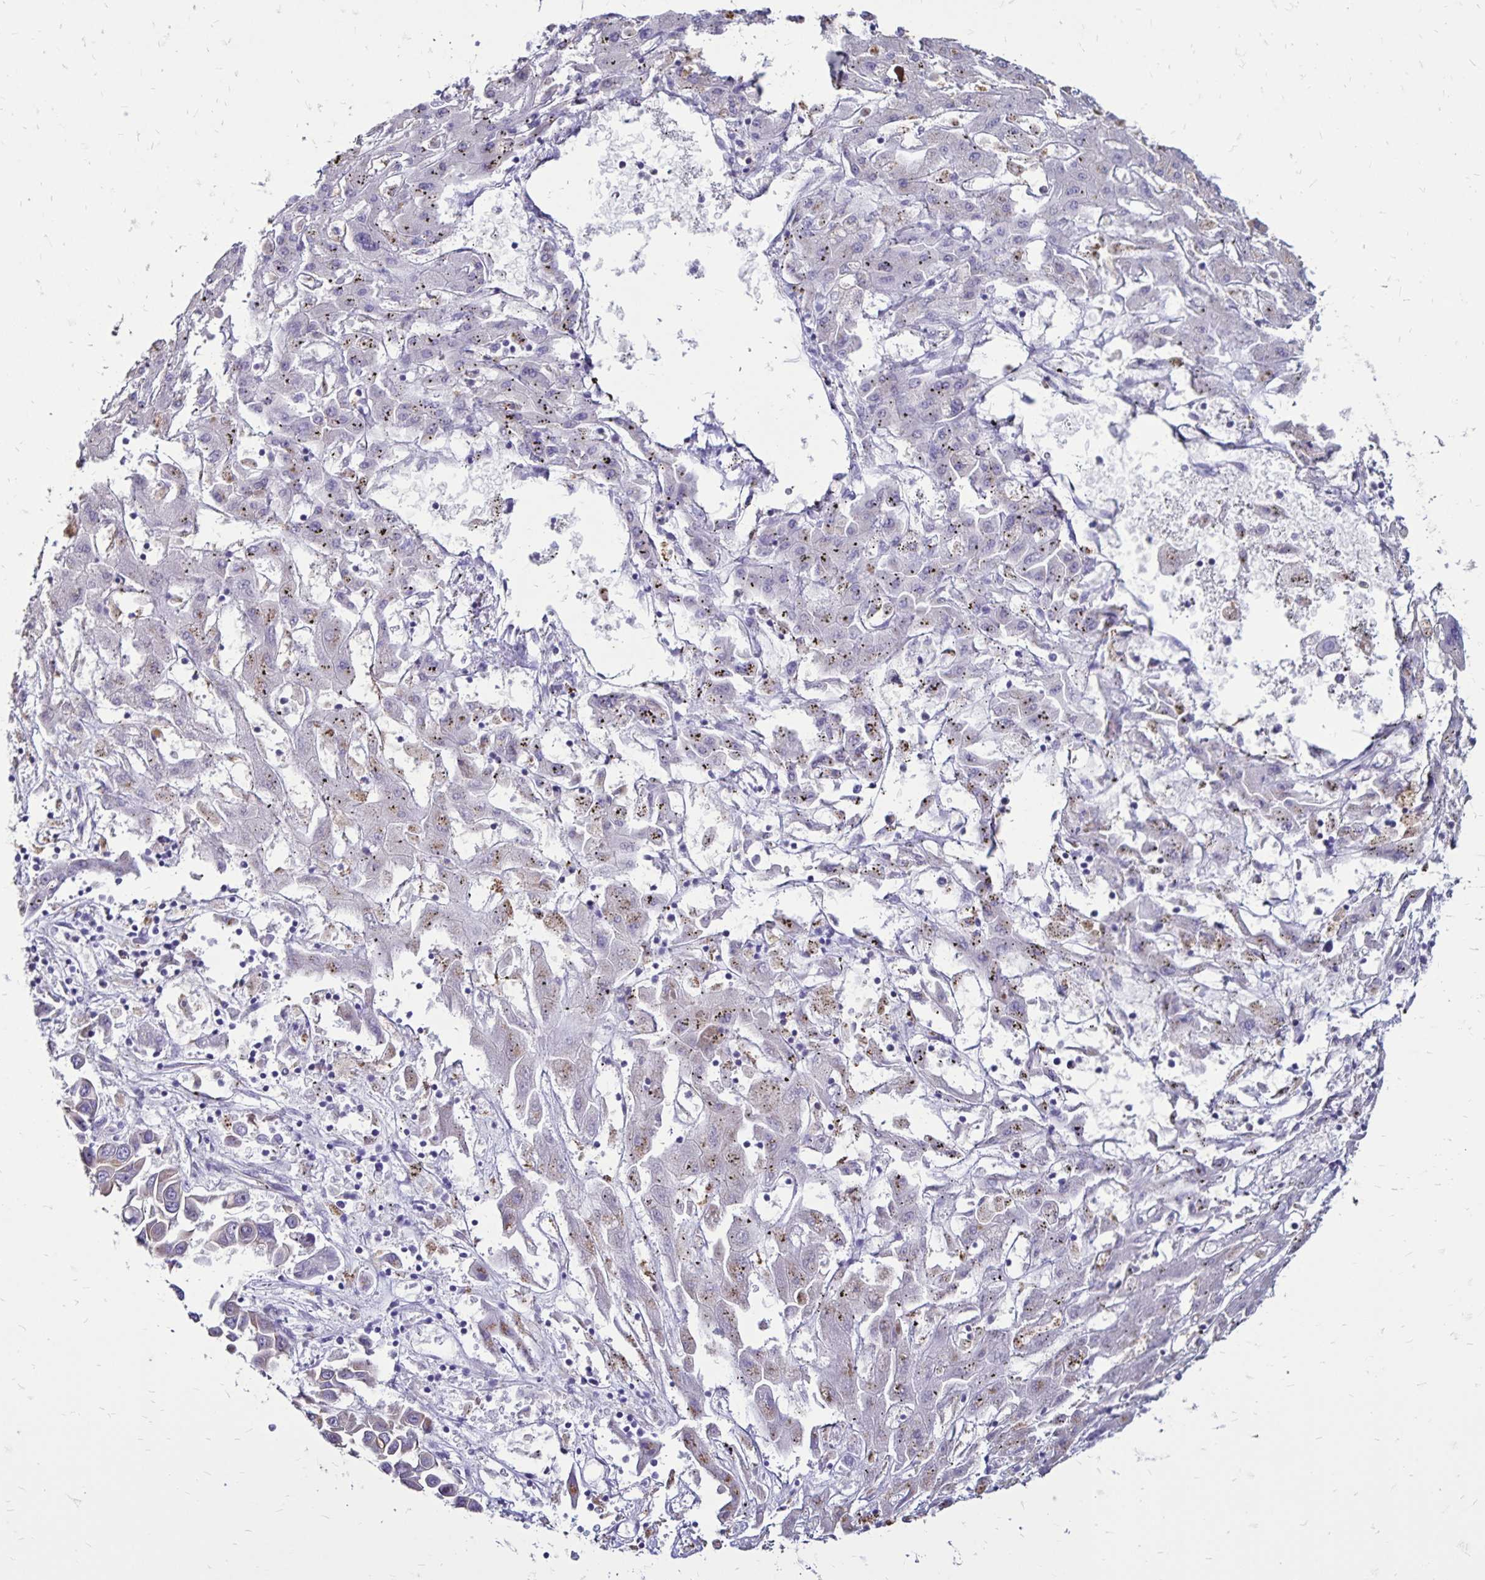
{"staining": {"intensity": "weak", "quantity": "25%-75%", "location": "cytoplasmic/membranous"}, "tissue": "liver cancer", "cell_type": "Tumor cells", "image_type": "cancer", "snomed": [{"axis": "morphology", "description": "Cholangiocarcinoma"}, {"axis": "topography", "description": "Liver"}], "caption": "Protein staining of liver cancer (cholangiocarcinoma) tissue reveals weak cytoplasmic/membranous staining in about 25%-75% of tumor cells.", "gene": "EVPL", "patient": {"sex": "female", "age": 52}}